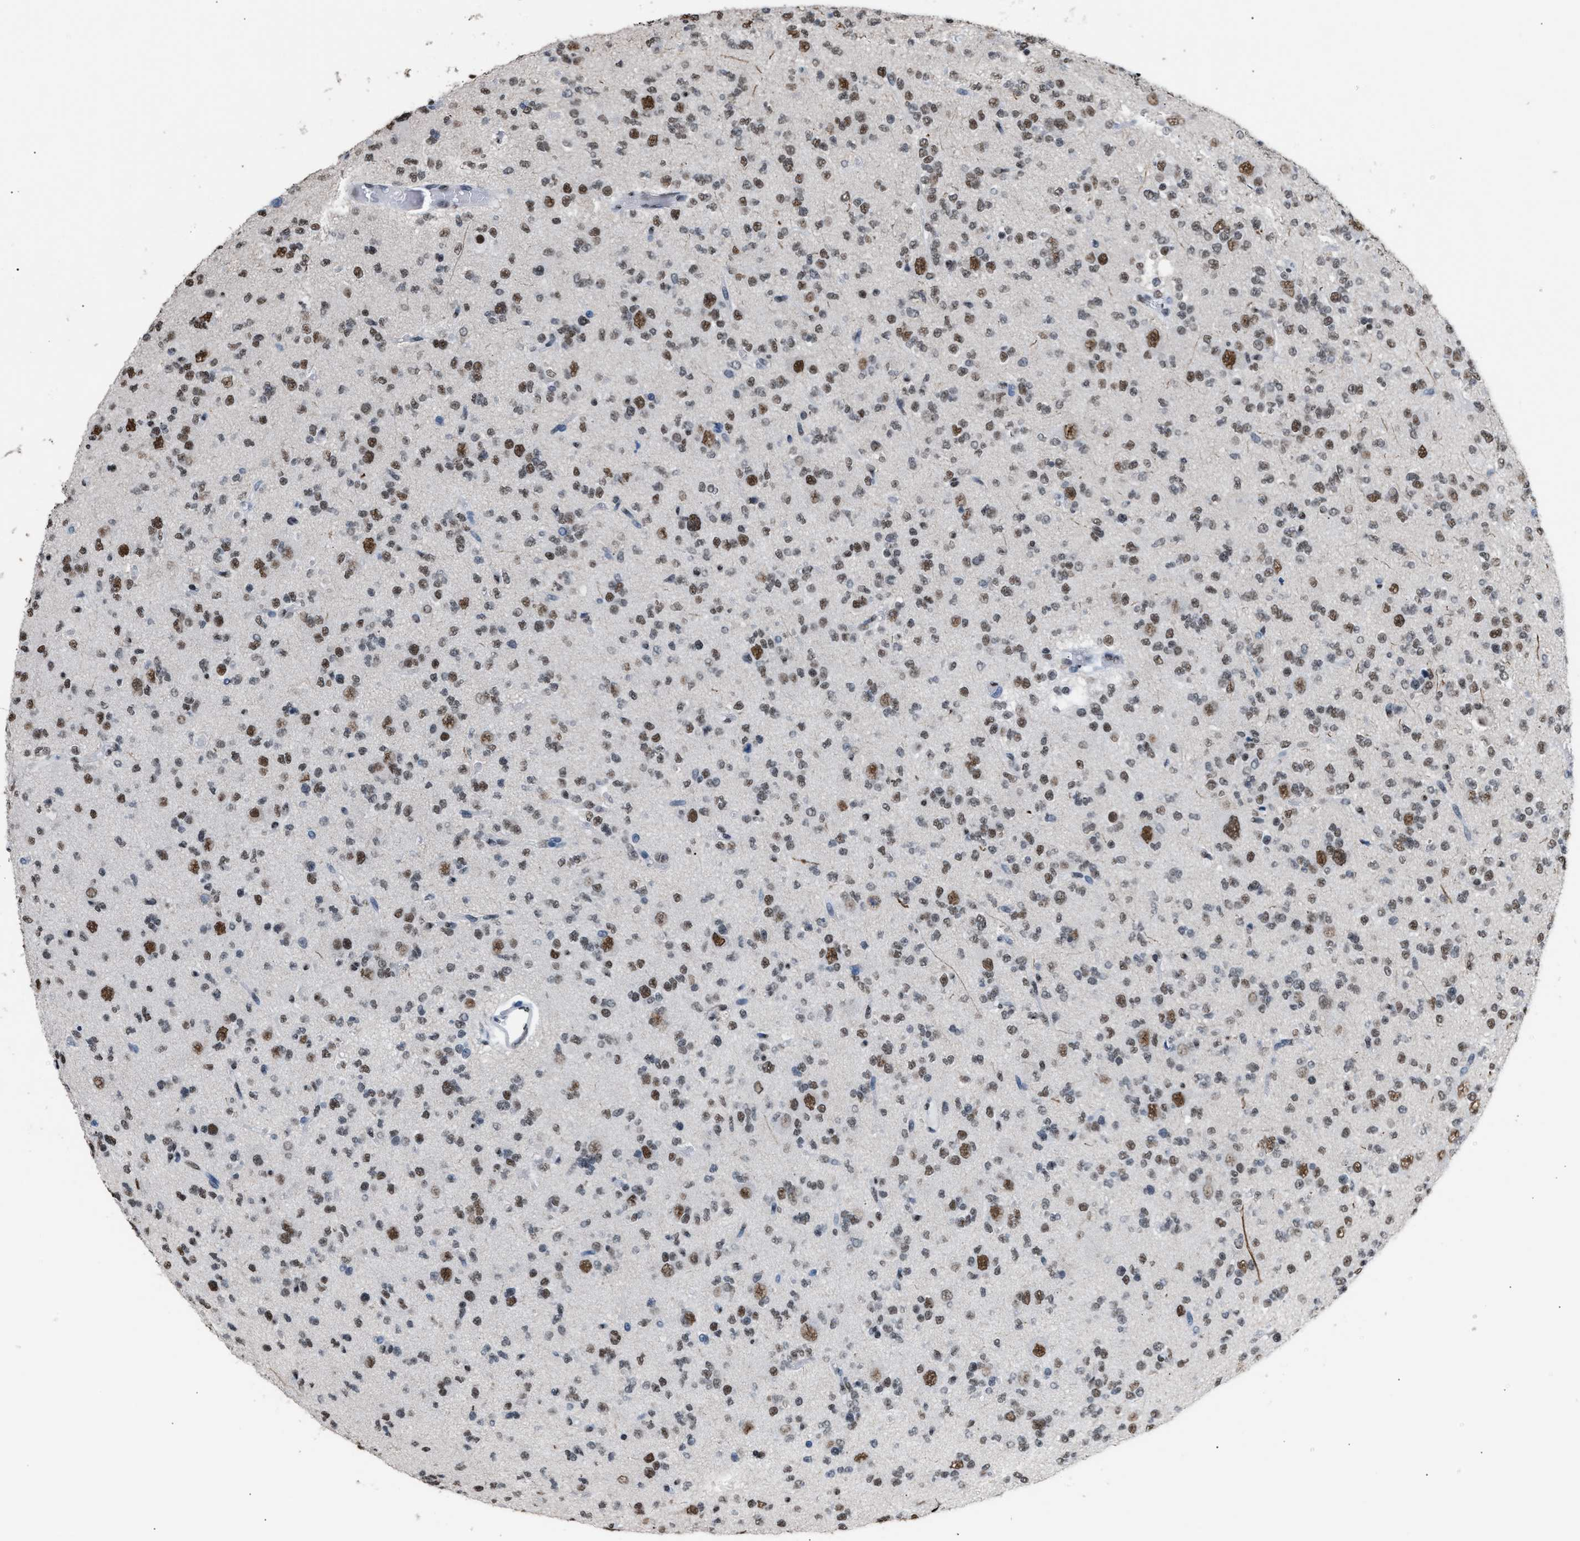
{"staining": {"intensity": "moderate", "quantity": ">75%", "location": "nuclear"}, "tissue": "glioma", "cell_type": "Tumor cells", "image_type": "cancer", "snomed": [{"axis": "morphology", "description": "Glioma, malignant, Low grade"}, {"axis": "topography", "description": "Brain"}], "caption": "This is a histology image of IHC staining of malignant glioma (low-grade), which shows moderate staining in the nuclear of tumor cells.", "gene": "CCAR2", "patient": {"sex": "male", "age": 38}}